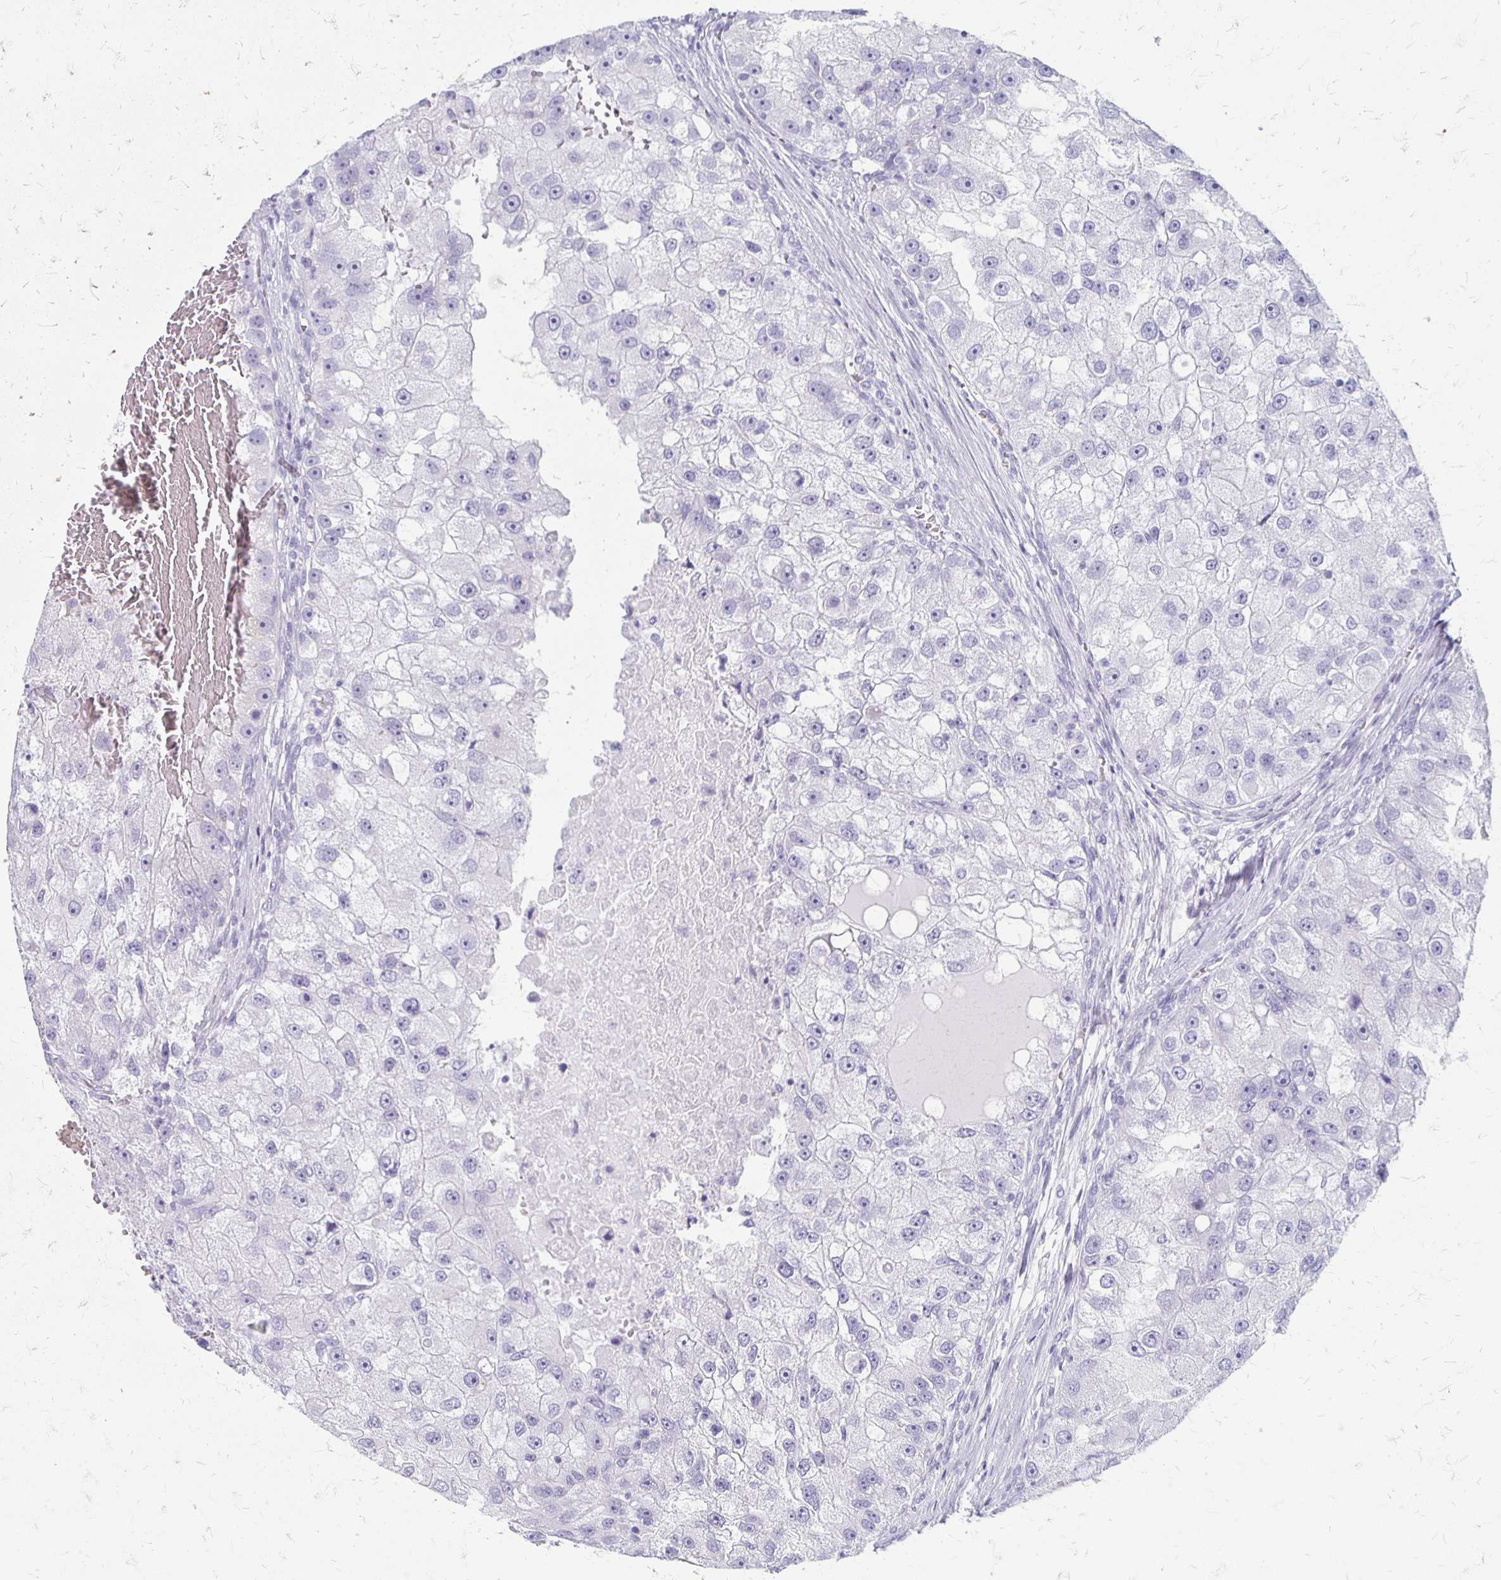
{"staining": {"intensity": "negative", "quantity": "none", "location": "none"}, "tissue": "renal cancer", "cell_type": "Tumor cells", "image_type": "cancer", "snomed": [{"axis": "morphology", "description": "Adenocarcinoma, NOS"}, {"axis": "topography", "description": "Kidney"}], "caption": "DAB (3,3'-diaminobenzidine) immunohistochemical staining of renal cancer demonstrates no significant staining in tumor cells.", "gene": "MAGEC2", "patient": {"sex": "male", "age": 63}}